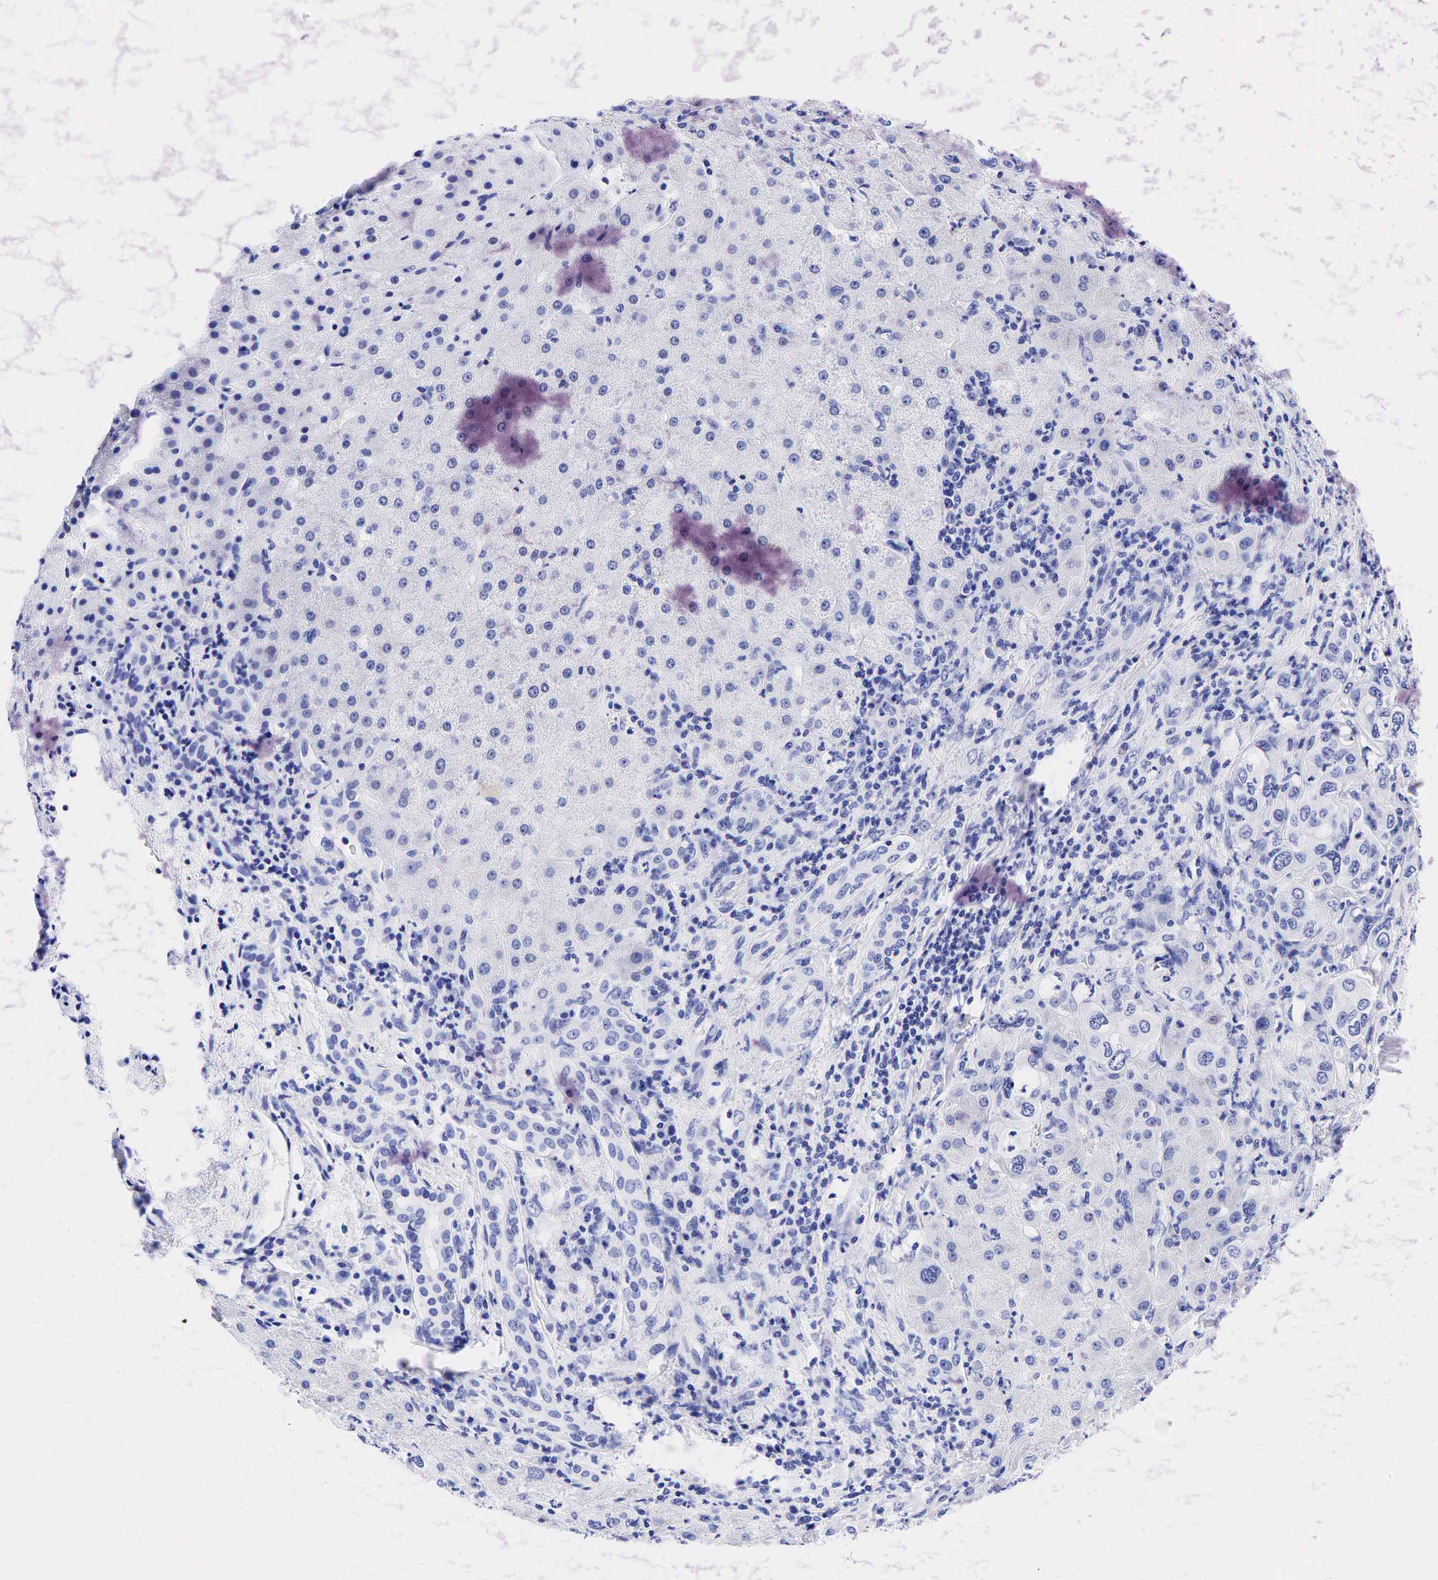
{"staining": {"intensity": "negative", "quantity": "none", "location": "none"}, "tissue": "liver cancer", "cell_type": "Tumor cells", "image_type": "cancer", "snomed": [{"axis": "morphology", "description": "Cholangiocarcinoma"}, {"axis": "topography", "description": "Liver"}], "caption": "Image shows no significant protein staining in tumor cells of liver cholangiocarcinoma.", "gene": "ESR1", "patient": {"sex": "female", "age": 79}}